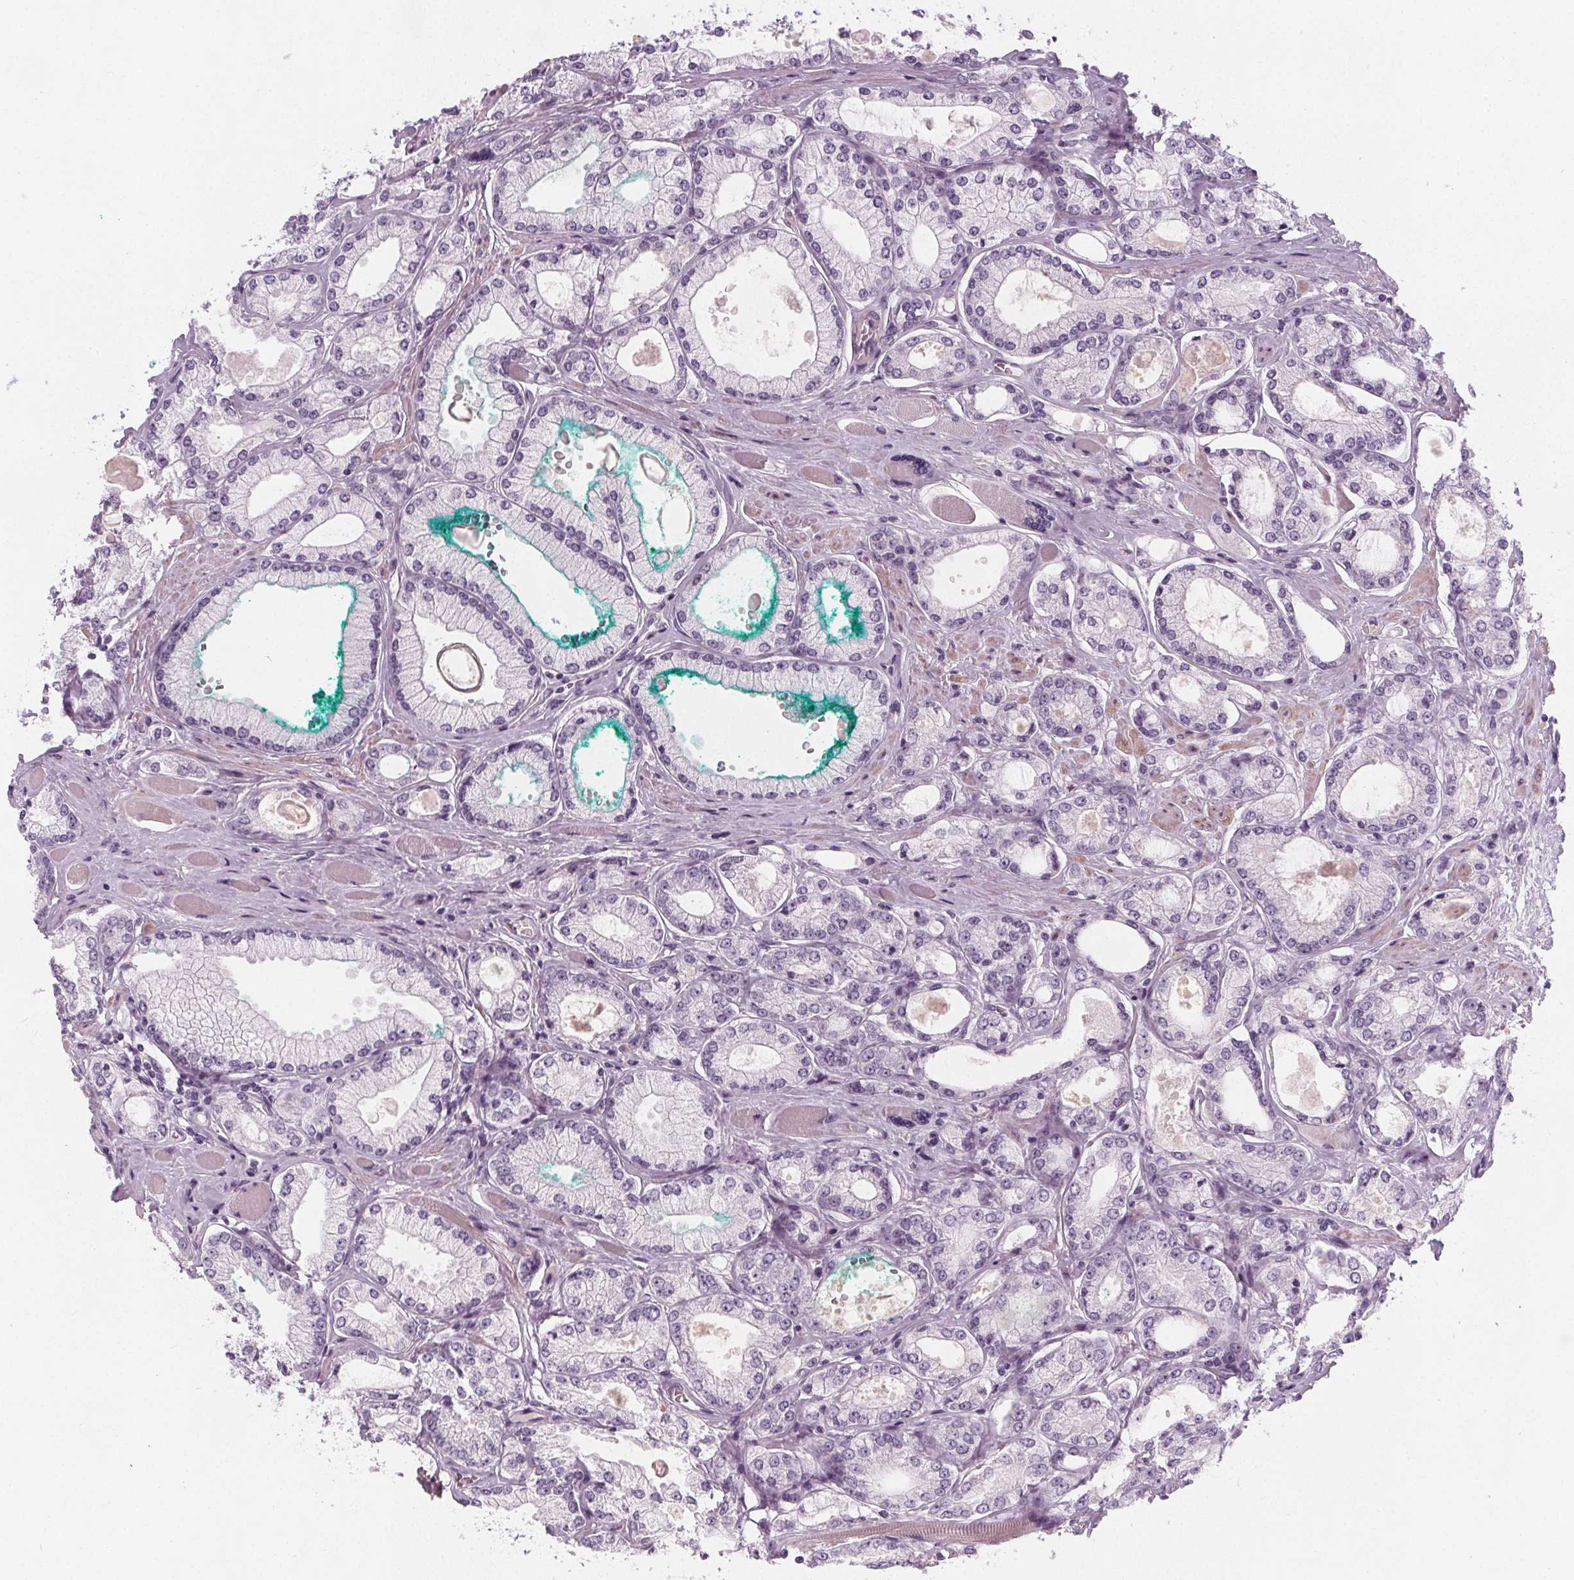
{"staining": {"intensity": "negative", "quantity": "none", "location": "none"}, "tissue": "prostate cancer", "cell_type": "Tumor cells", "image_type": "cancer", "snomed": [{"axis": "morphology", "description": "Adenocarcinoma, High grade"}, {"axis": "topography", "description": "Prostate"}], "caption": "Tumor cells show no significant protein positivity in prostate adenocarcinoma (high-grade).", "gene": "SLC5A12", "patient": {"sex": "male", "age": 68}}